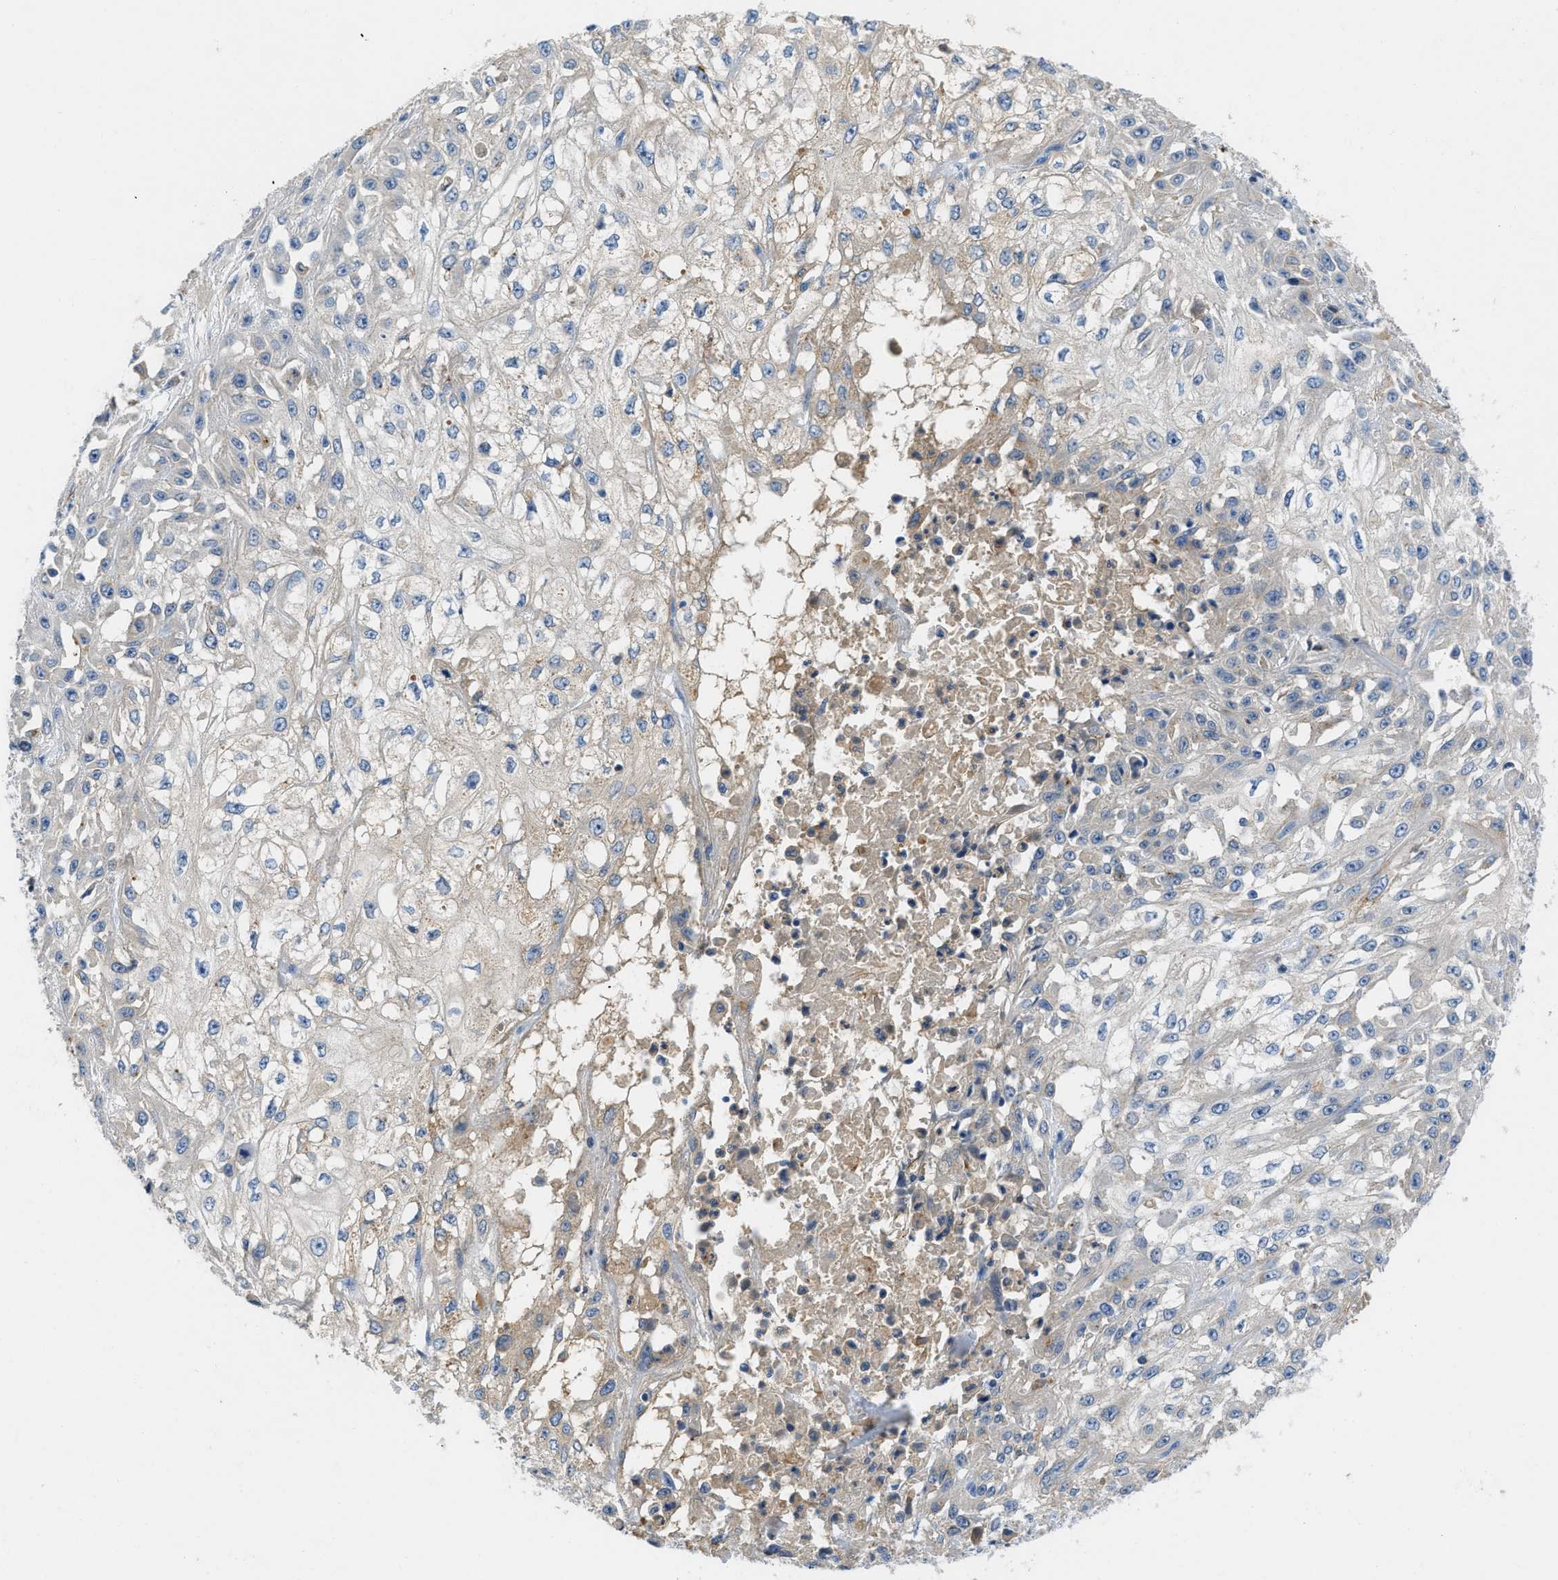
{"staining": {"intensity": "negative", "quantity": "none", "location": "none"}, "tissue": "skin cancer", "cell_type": "Tumor cells", "image_type": "cancer", "snomed": [{"axis": "morphology", "description": "Squamous cell carcinoma, NOS"}, {"axis": "morphology", "description": "Squamous cell carcinoma, metastatic, NOS"}, {"axis": "topography", "description": "Skin"}, {"axis": "topography", "description": "Lymph node"}], "caption": "Immunohistochemical staining of human squamous cell carcinoma (skin) reveals no significant positivity in tumor cells.", "gene": "SPEG", "patient": {"sex": "male", "age": 75}}